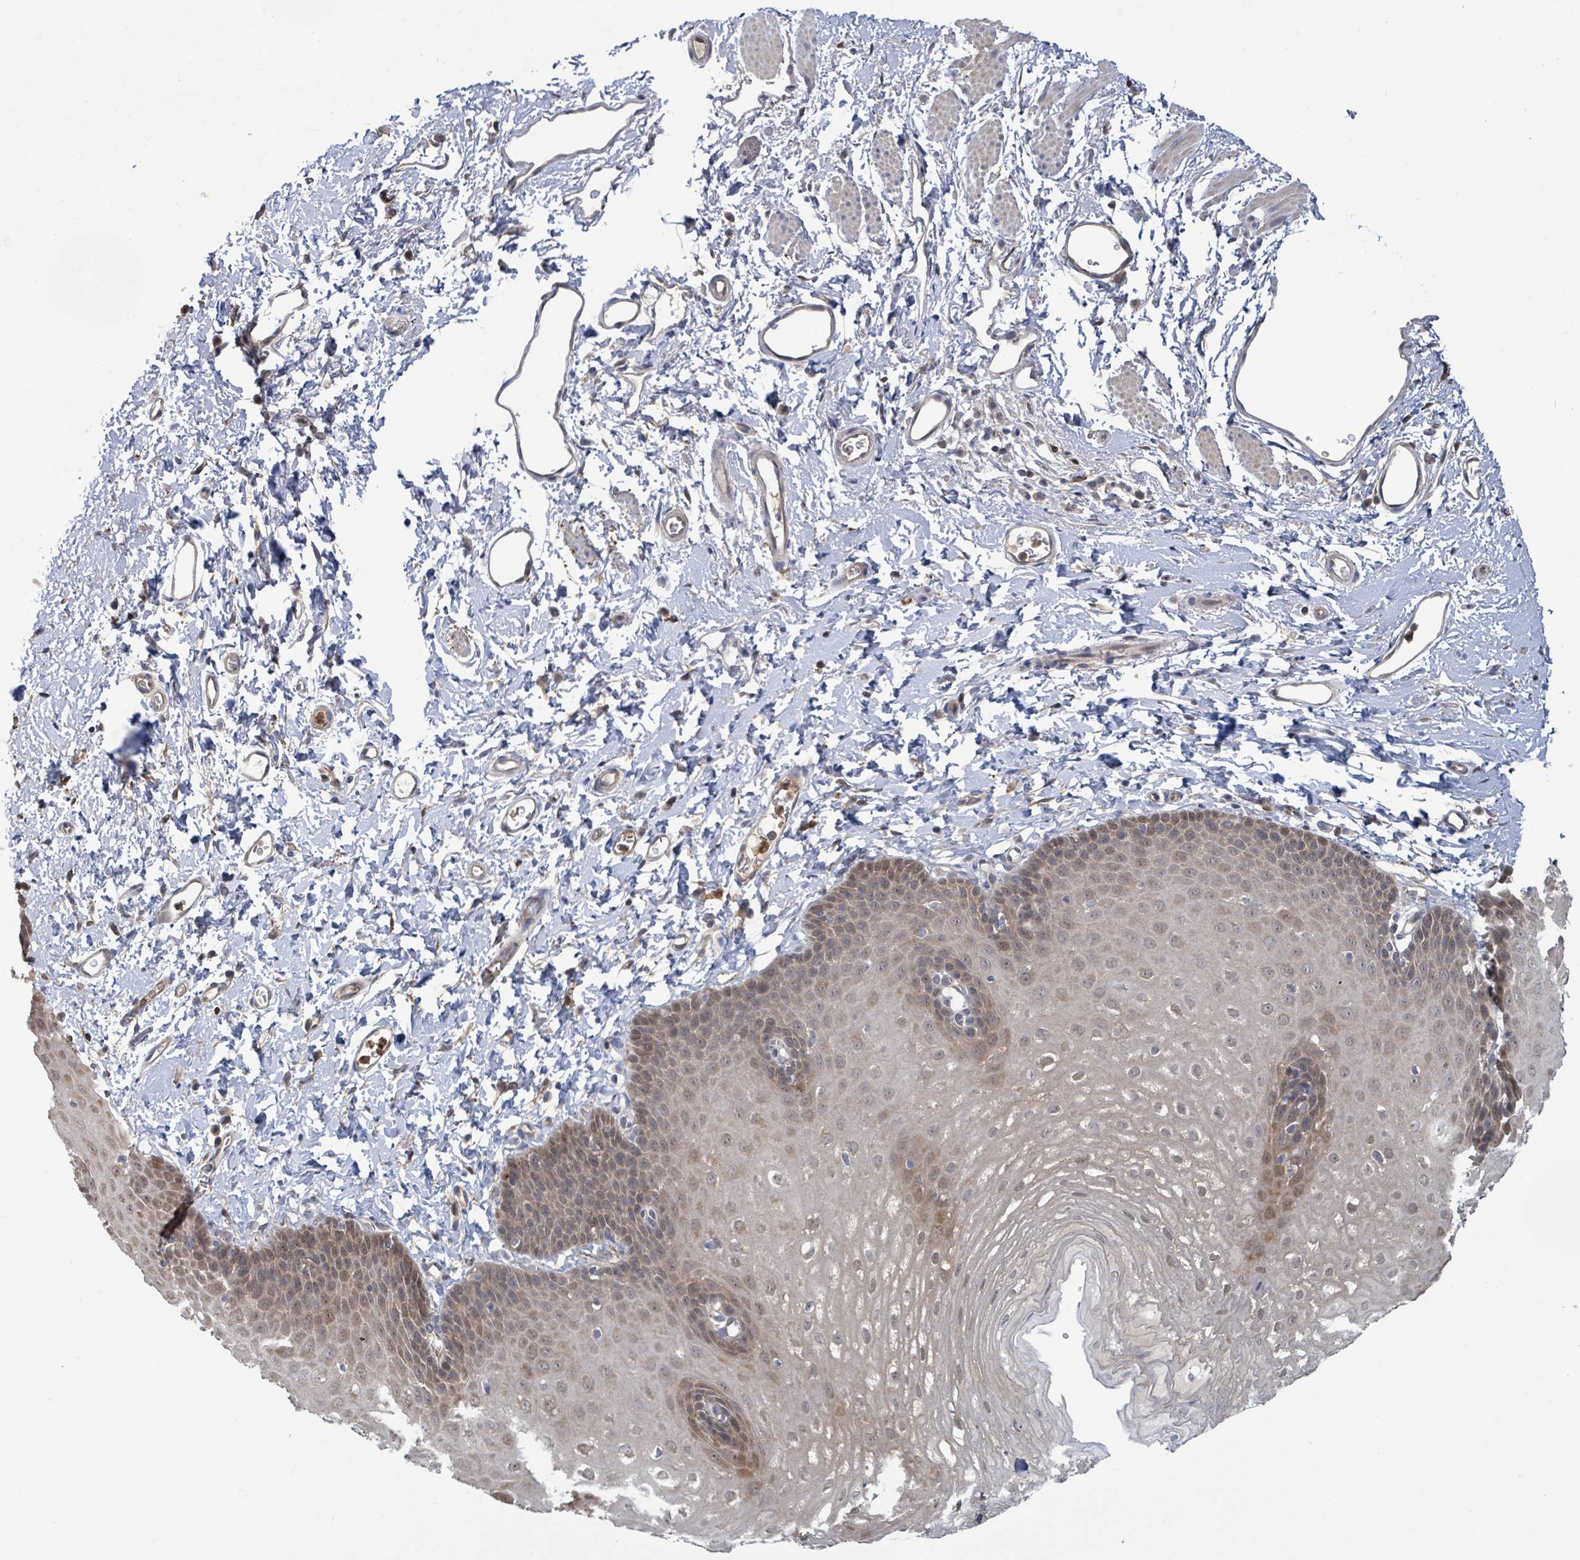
{"staining": {"intensity": "weak", "quantity": "25%-75%", "location": "cytoplasmic/membranous,nuclear"}, "tissue": "esophagus", "cell_type": "Squamous epithelial cells", "image_type": "normal", "snomed": [{"axis": "morphology", "description": "Normal tissue, NOS"}, {"axis": "topography", "description": "Esophagus"}], "caption": "Brown immunohistochemical staining in benign esophagus demonstrates weak cytoplasmic/membranous,nuclear staining in about 25%-75% of squamous epithelial cells.", "gene": "PGAM1", "patient": {"sex": "male", "age": 70}}